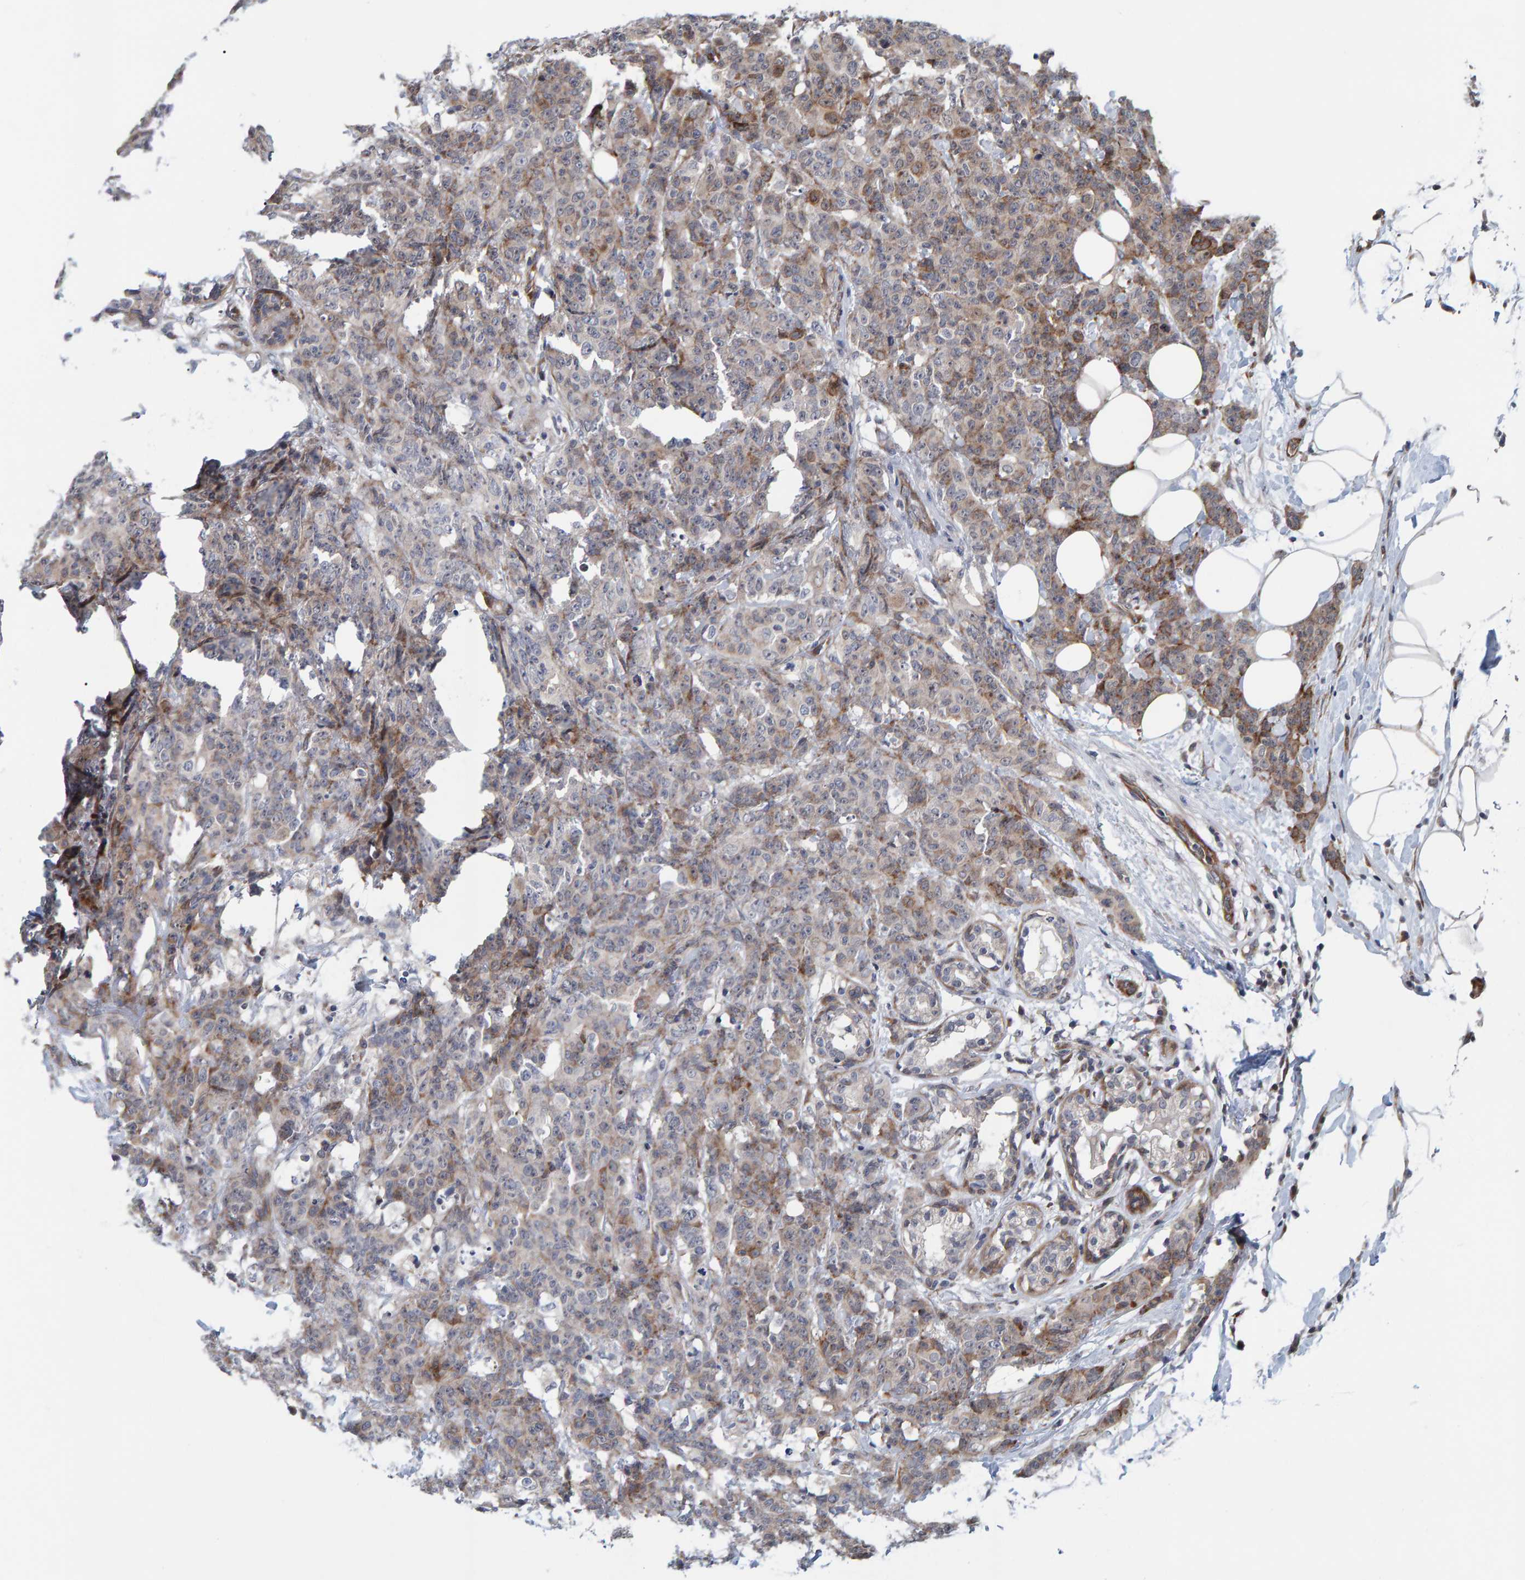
{"staining": {"intensity": "moderate", "quantity": "<25%", "location": "cytoplasmic/membranous"}, "tissue": "breast cancer", "cell_type": "Tumor cells", "image_type": "cancer", "snomed": [{"axis": "morphology", "description": "Normal tissue, NOS"}, {"axis": "morphology", "description": "Duct carcinoma"}, {"axis": "topography", "description": "Breast"}], "caption": "Immunohistochemical staining of breast intraductal carcinoma reveals low levels of moderate cytoplasmic/membranous protein positivity in about <25% of tumor cells.", "gene": "MFSD6L", "patient": {"sex": "female", "age": 40}}